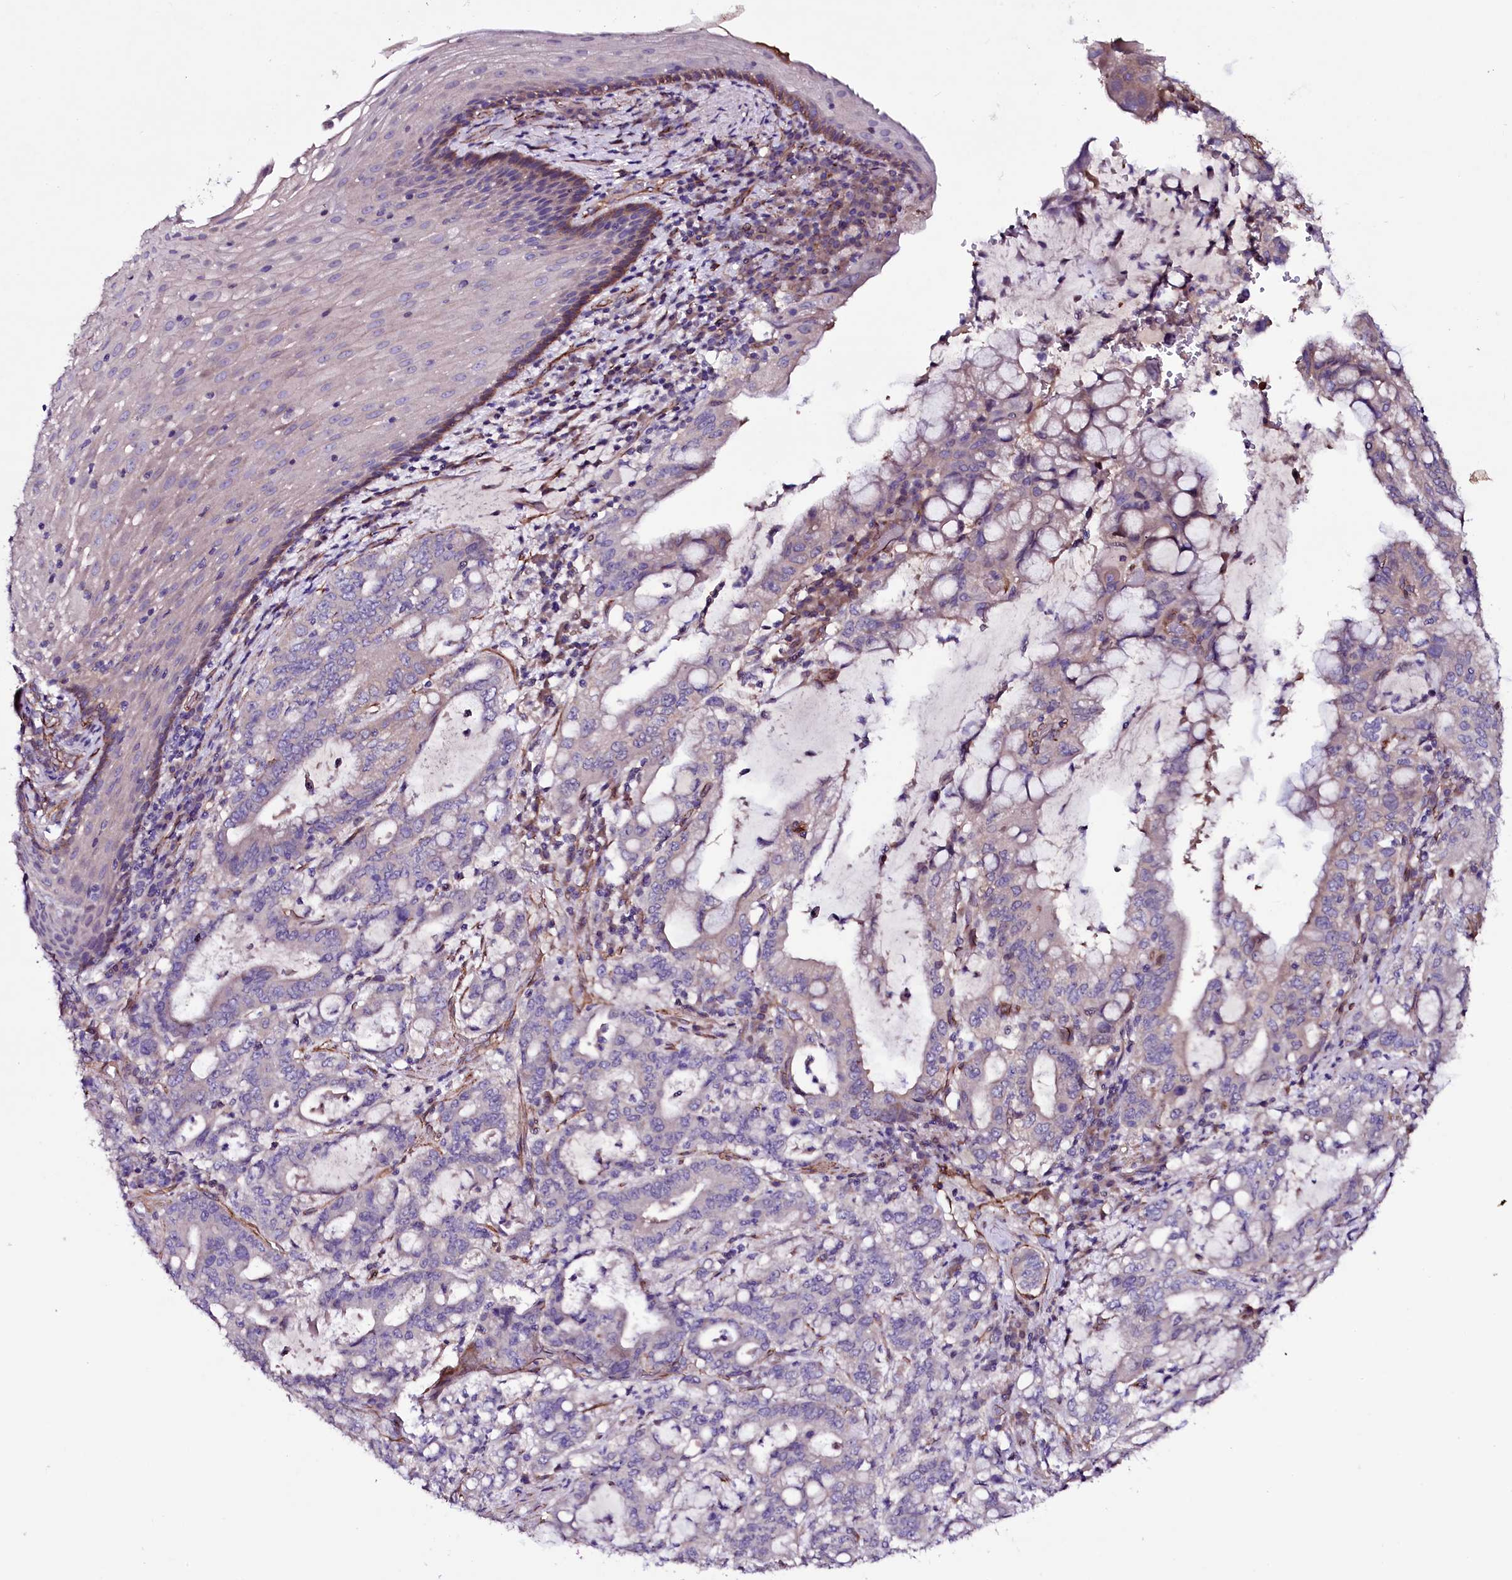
{"staining": {"intensity": "negative", "quantity": "none", "location": "none"}, "tissue": "stomach cancer", "cell_type": "Tumor cells", "image_type": "cancer", "snomed": [{"axis": "morphology", "description": "Normal tissue, NOS"}, {"axis": "morphology", "description": "Adenocarcinoma, NOS"}, {"axis": "topography", "description": "Esophagus"}, {"axis": "topography", "description": "Stomach, upper"}, {"axis": "topography", "description": "Peripheral nerve tissue"}], "caption": "A photomicrograph of adenocarcinoma (stomach) stained for a protein exhibits no brown staining in tumor cells.", "gene": "MEX3C", "patient": {"sex": "male", "age": 62}}